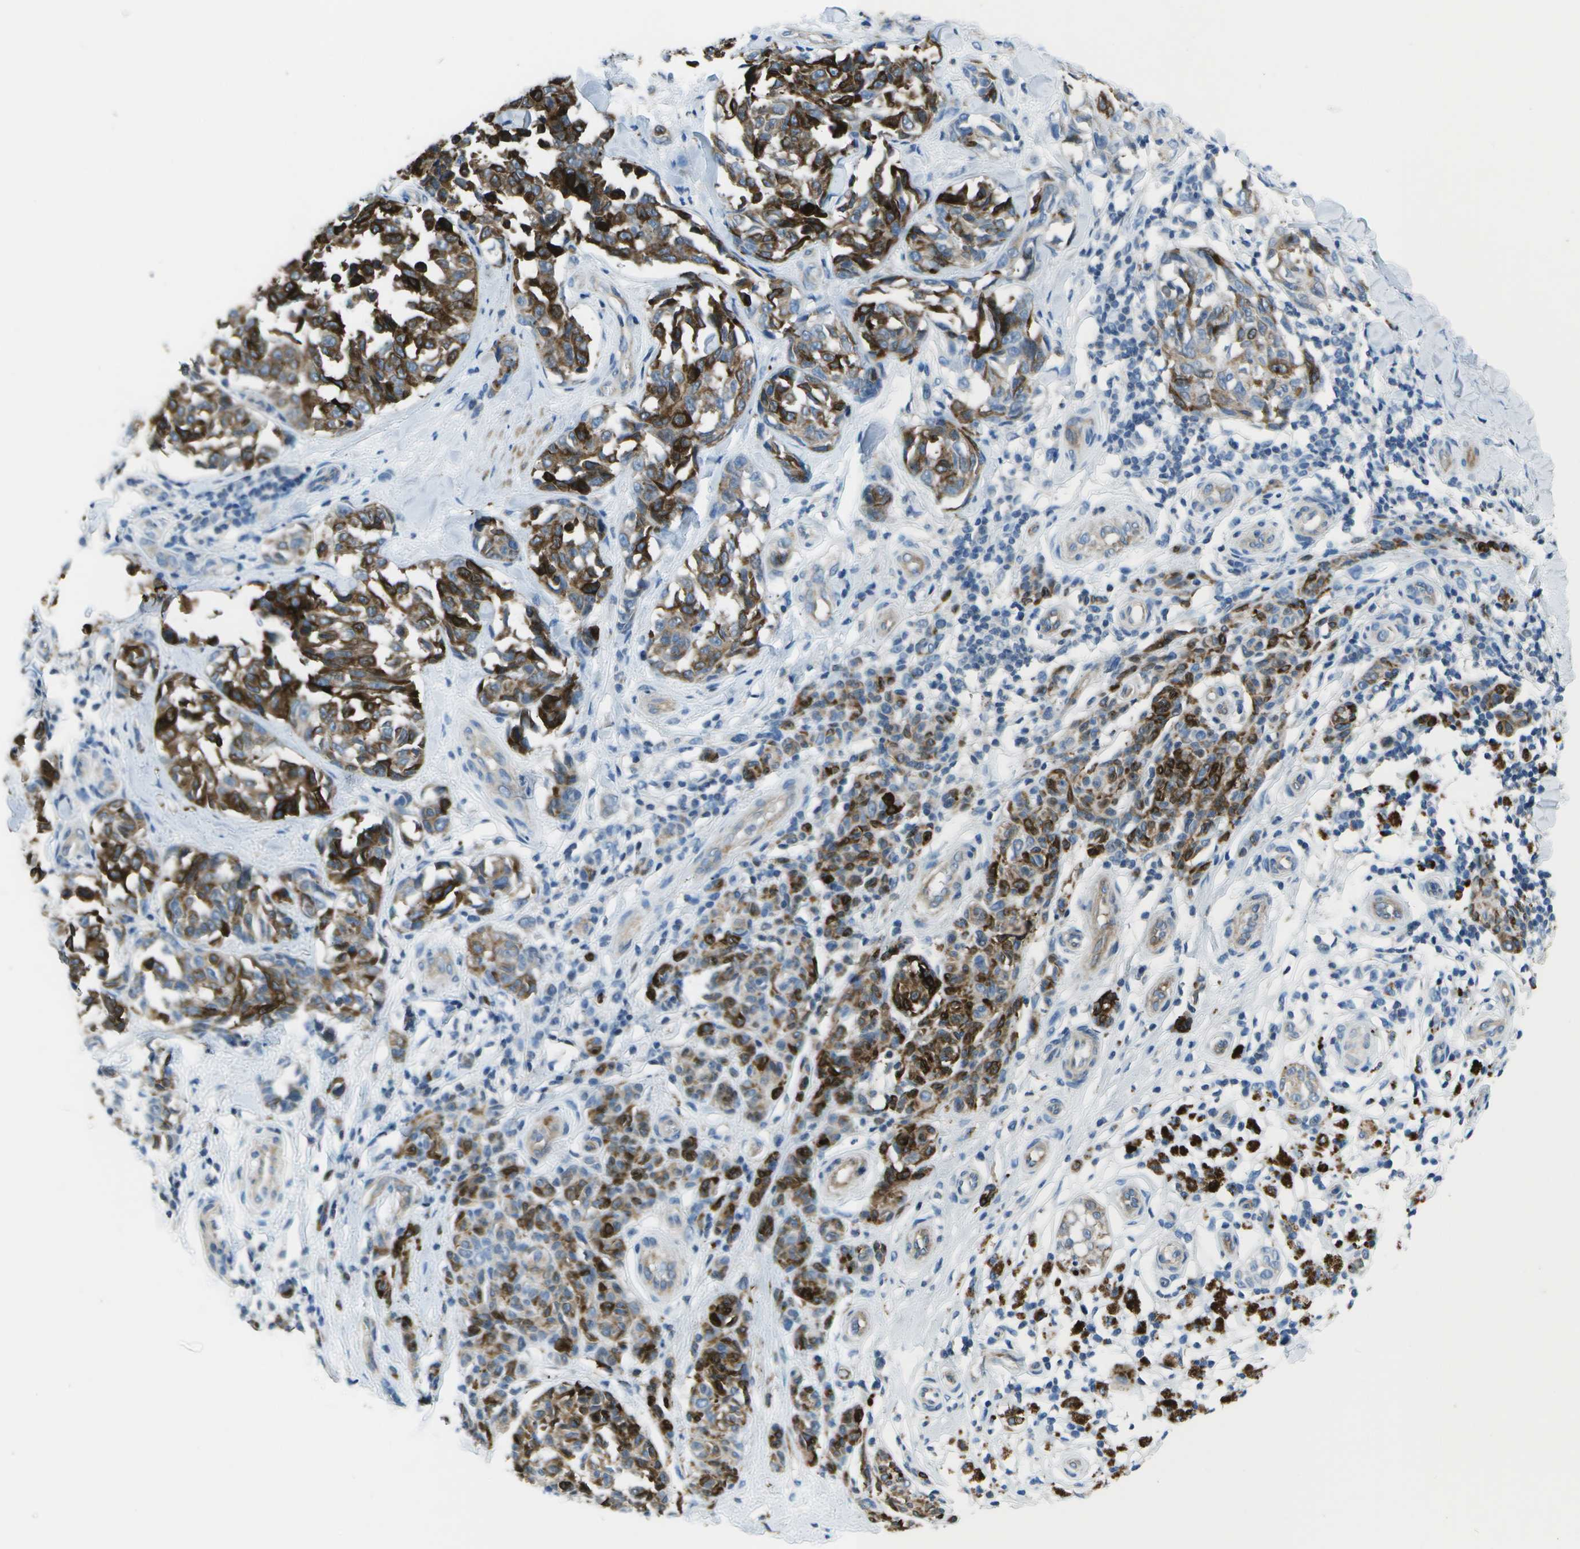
{"staining": {"intensity": "strong", "quantity": ">75%", "location": "cytoplasmic/membranous"}, "tissue": "melanoma", "cell_type": "Tumor cells", "image_type": "cancer", "snomed": [{"axis": "morphology", "description": "Malignant melanoma, NOS"}, {"axis": "topography", "description": "Skin"}], "caption": "A histopathology image of malignant melanoma stained for a protein exhibits strong cytoplasmic/membranous brown staining in tumor cells.", "gene": "DCT", "patient": {"sex": "female", "age": 64}}